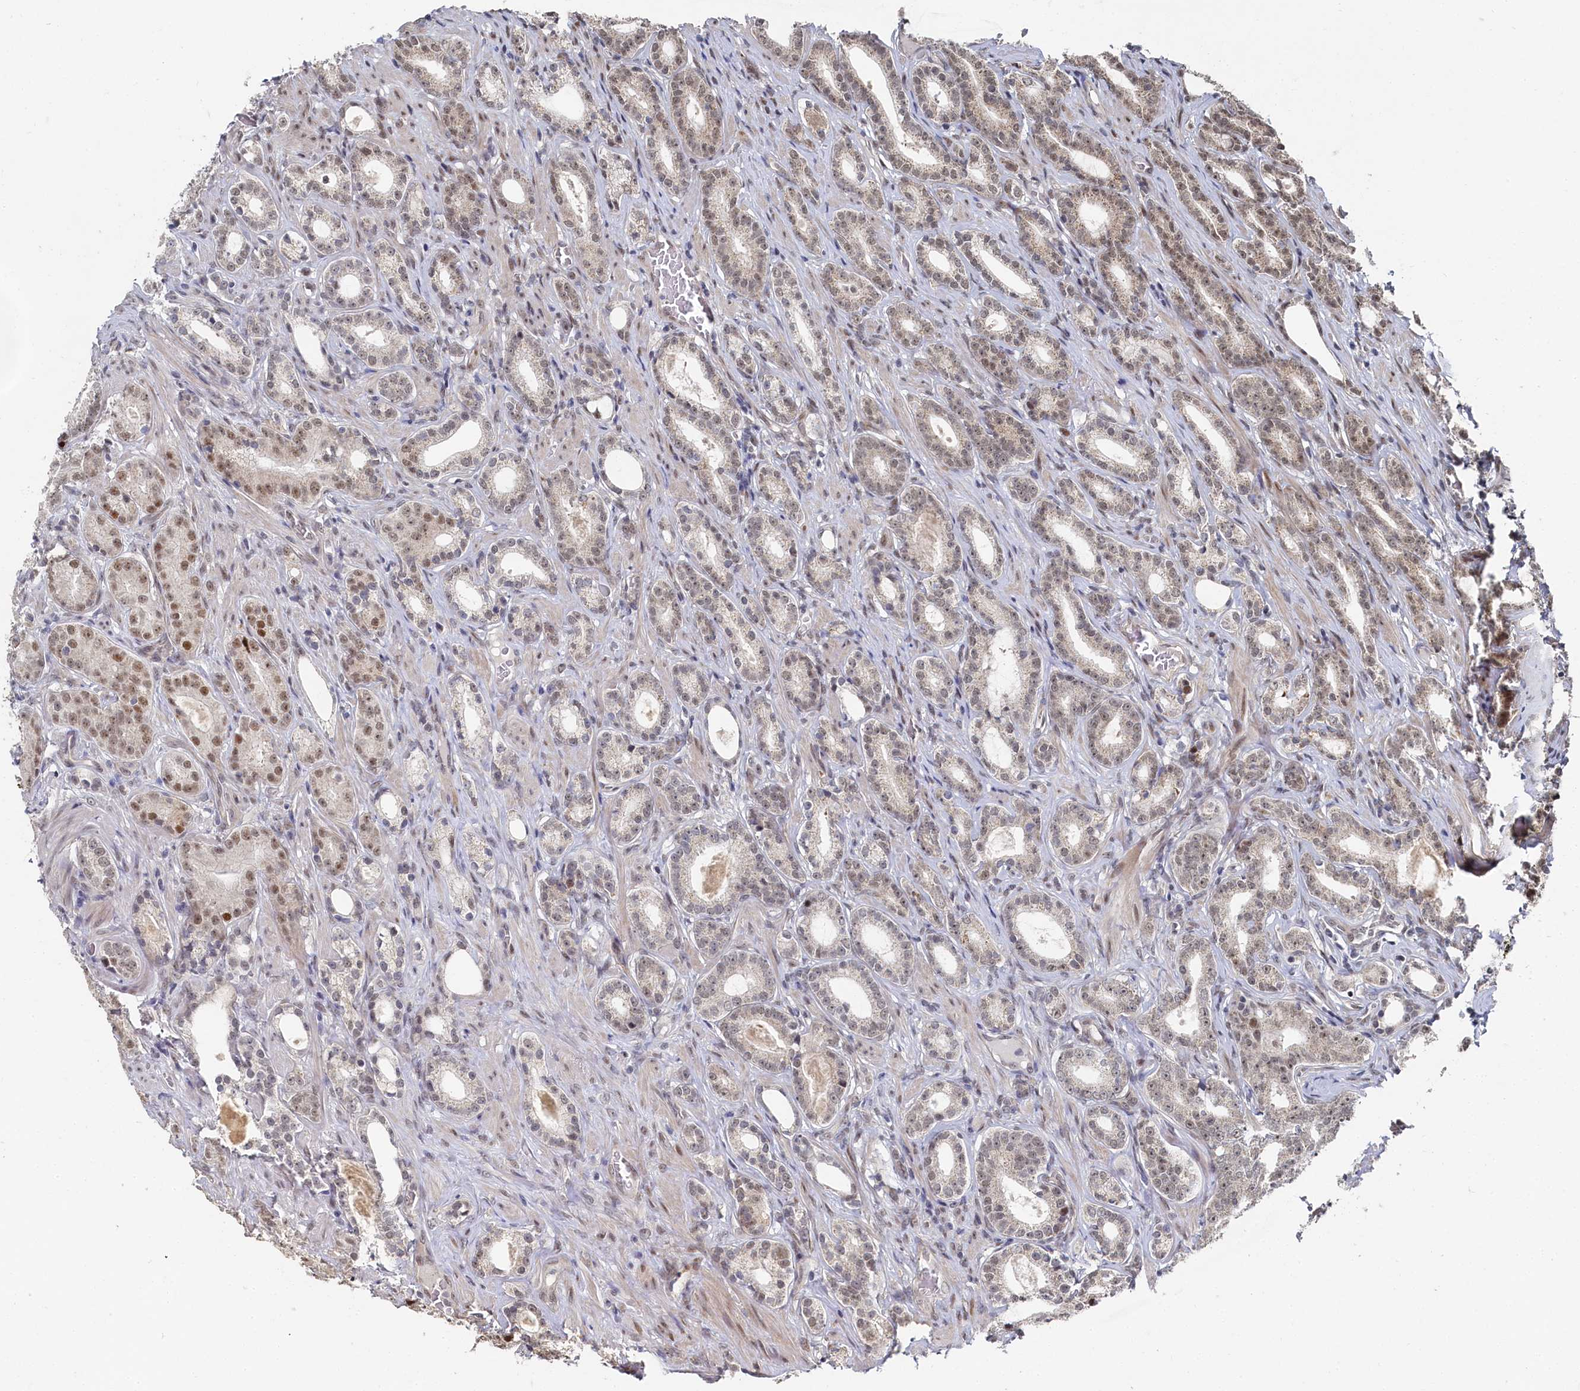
{"staining": {"intensity": "moderate", "quantity": "25%-75%", "location": "nuclear"}, "tissue": "prostate cancer", "cell_type": "Tumor cells", "image_type": "cancer", "snomed": [{"axis": "morphology", "description": "Adenocarcinoma, Low grade"}, {"axis": "topography", "description": "Prostate"}], "caption": "Tumor cells show medium levels of moderate nuclear expression in approximately 25%-75% of cells in prostate cancer (low-grade adenocarcinoma).", "gene": "BUB3", "patient": {"sex": "male", "age": 71}}